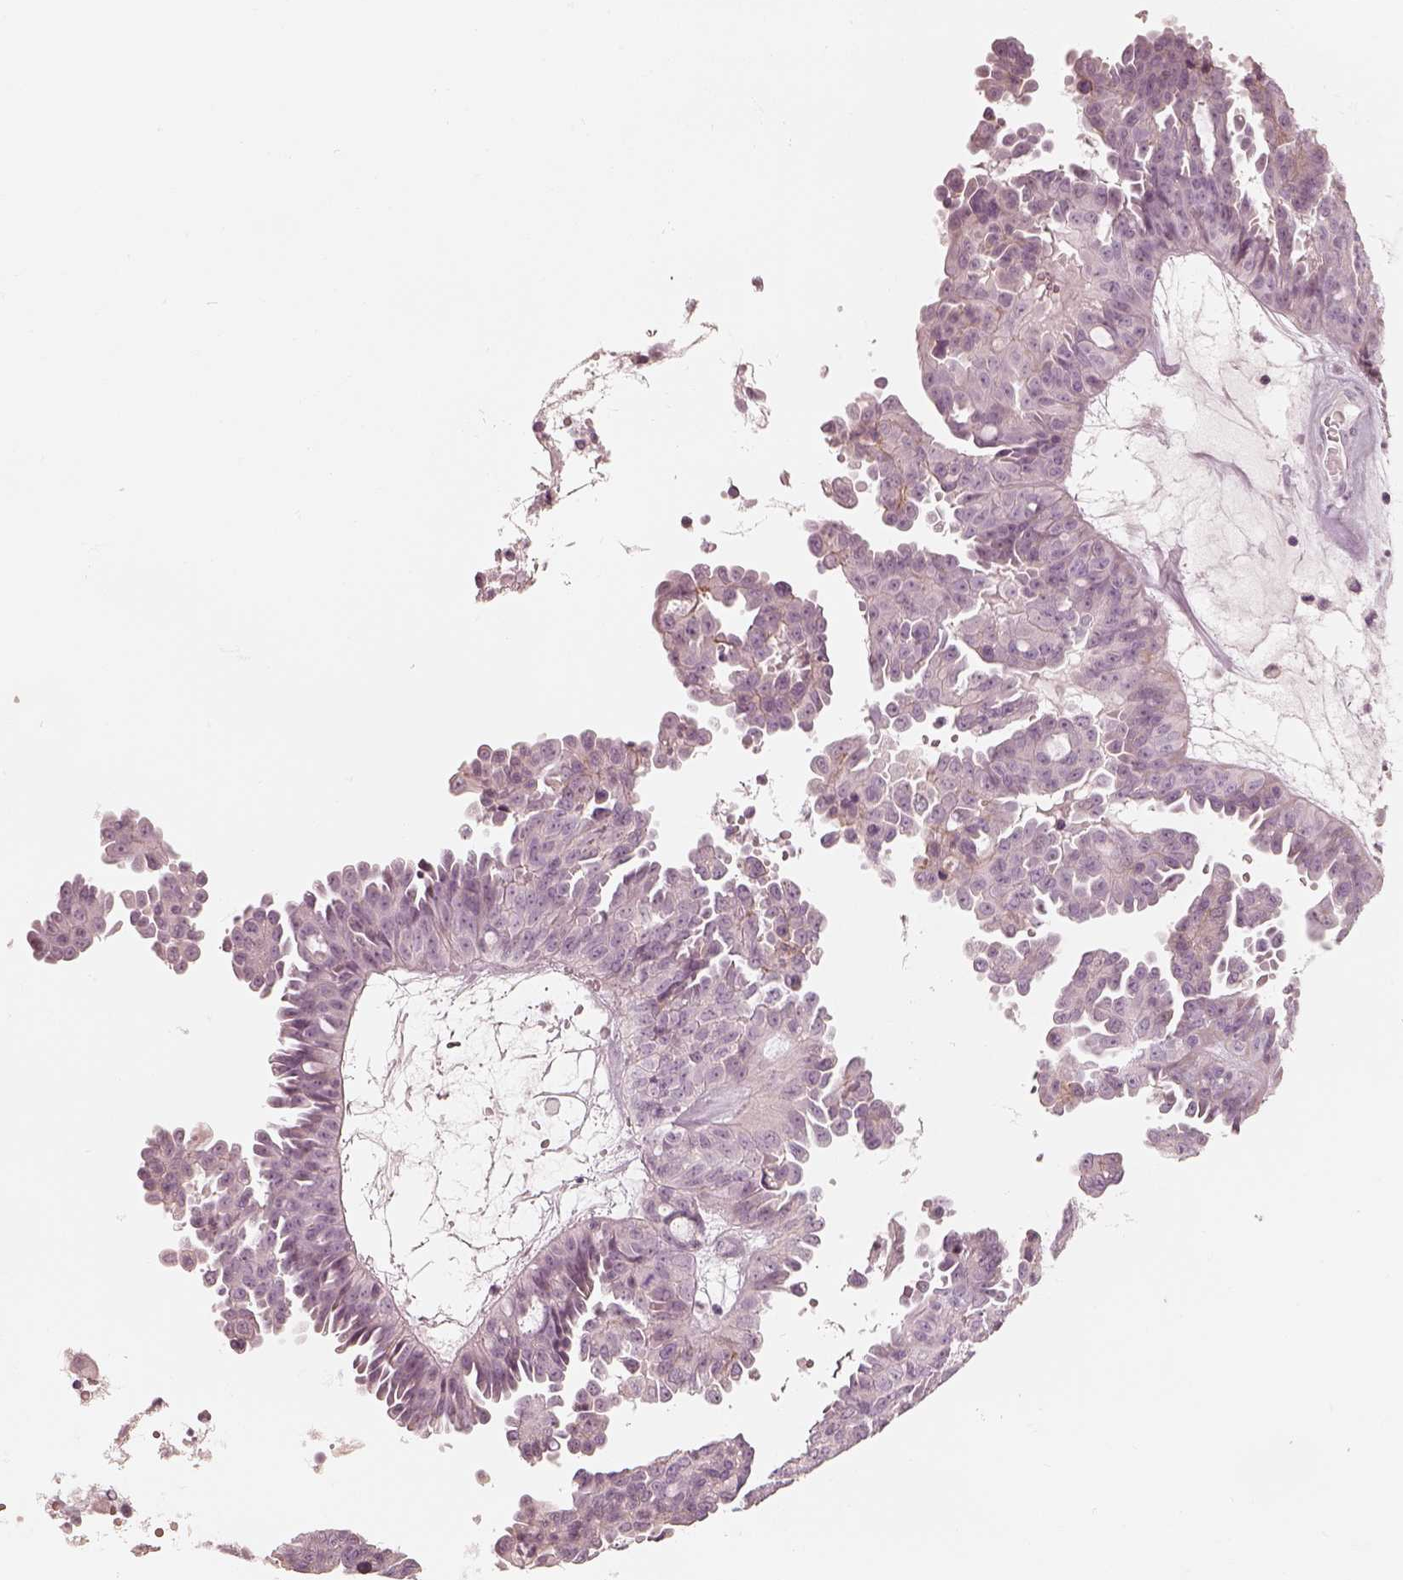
{"staining": {"intensity": "negative", "quantity": "none", "location": "none"}, "tissue": "ovarian cancer", "cell_type": "Tumor cells", "image_type": "cancer", "snomed": [{"axis": "morphology", "description": "Cystadenocarcinoma, serous, NOS"}, {"axis": "topography", "description": "Ovary"}], "caption": "Human ovarian cancer (serous cystadenocarcinoma) stained for a protein using immunohistochemistry (IHC) demonstrates no positivity in tumor cells.", "gene": "SPATA24", "patient": {"sex": "female", "age": 71}}